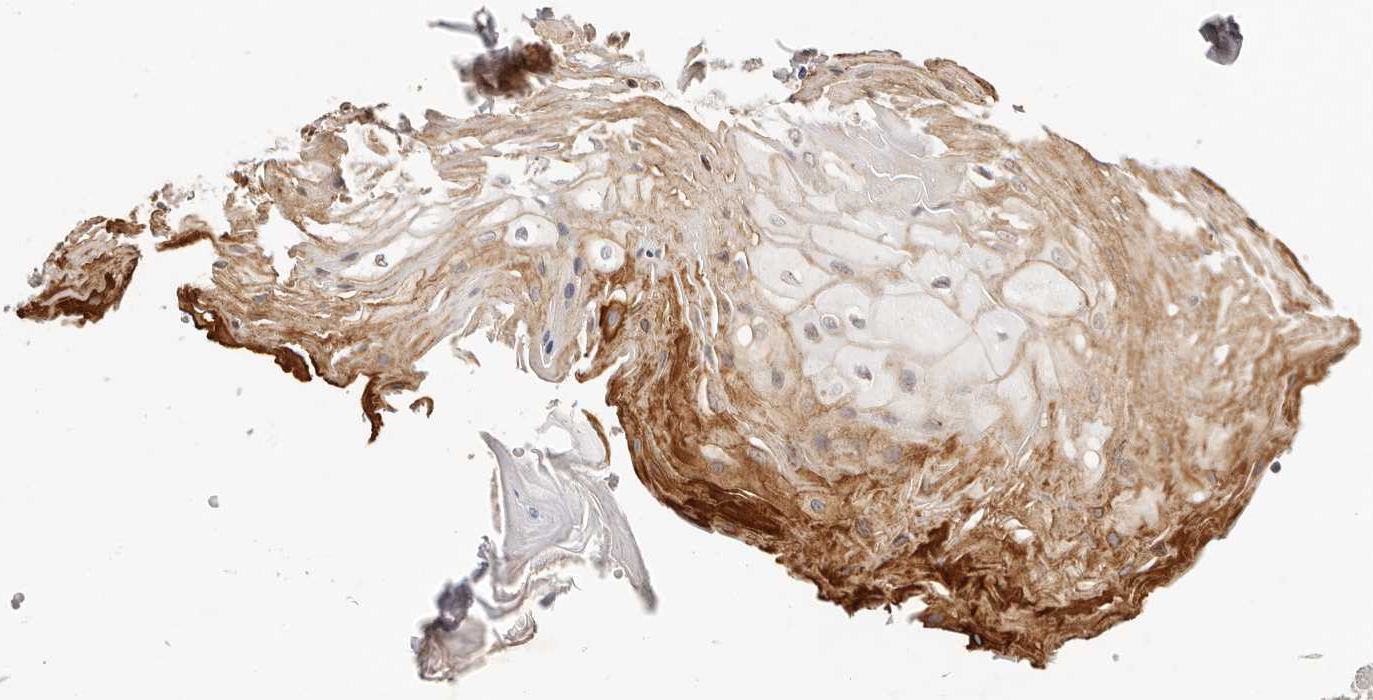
{"staining": {"intensity": "moderate", "quantity": ">75%", "location": "cytoplasmic/membranous,nuclear"}, "tissue": "oral mucosa", "cell_type": "Squamous epithelial cells", "image_type": "normal", "snomed": [{"axis": "morphology", "description": "Normal tissue, NOS"}, {"axis": "morphology", "description": "Squamous cell carcinoma, NOS"}, {"axis": "topography", "description": "Skeletal muscle"}, {"axis": "topography", "description": "Oral tissue"}, {"axis": "topography", "description": "Salivary gland"}, {"axis": "topography", "description": "Head-Neck"}], "caption": "Immunohistochemistry (IHC) (DAB (3,3'-diaminobenzidine)) staining of benign oral mucosa demonstrates moderate cytoplasmic/membranous,nuclear protein expression in about >75% of squamous epithelial cells.", "gene": "LARP7", "patient": {"sex": "male", "age": 54}}